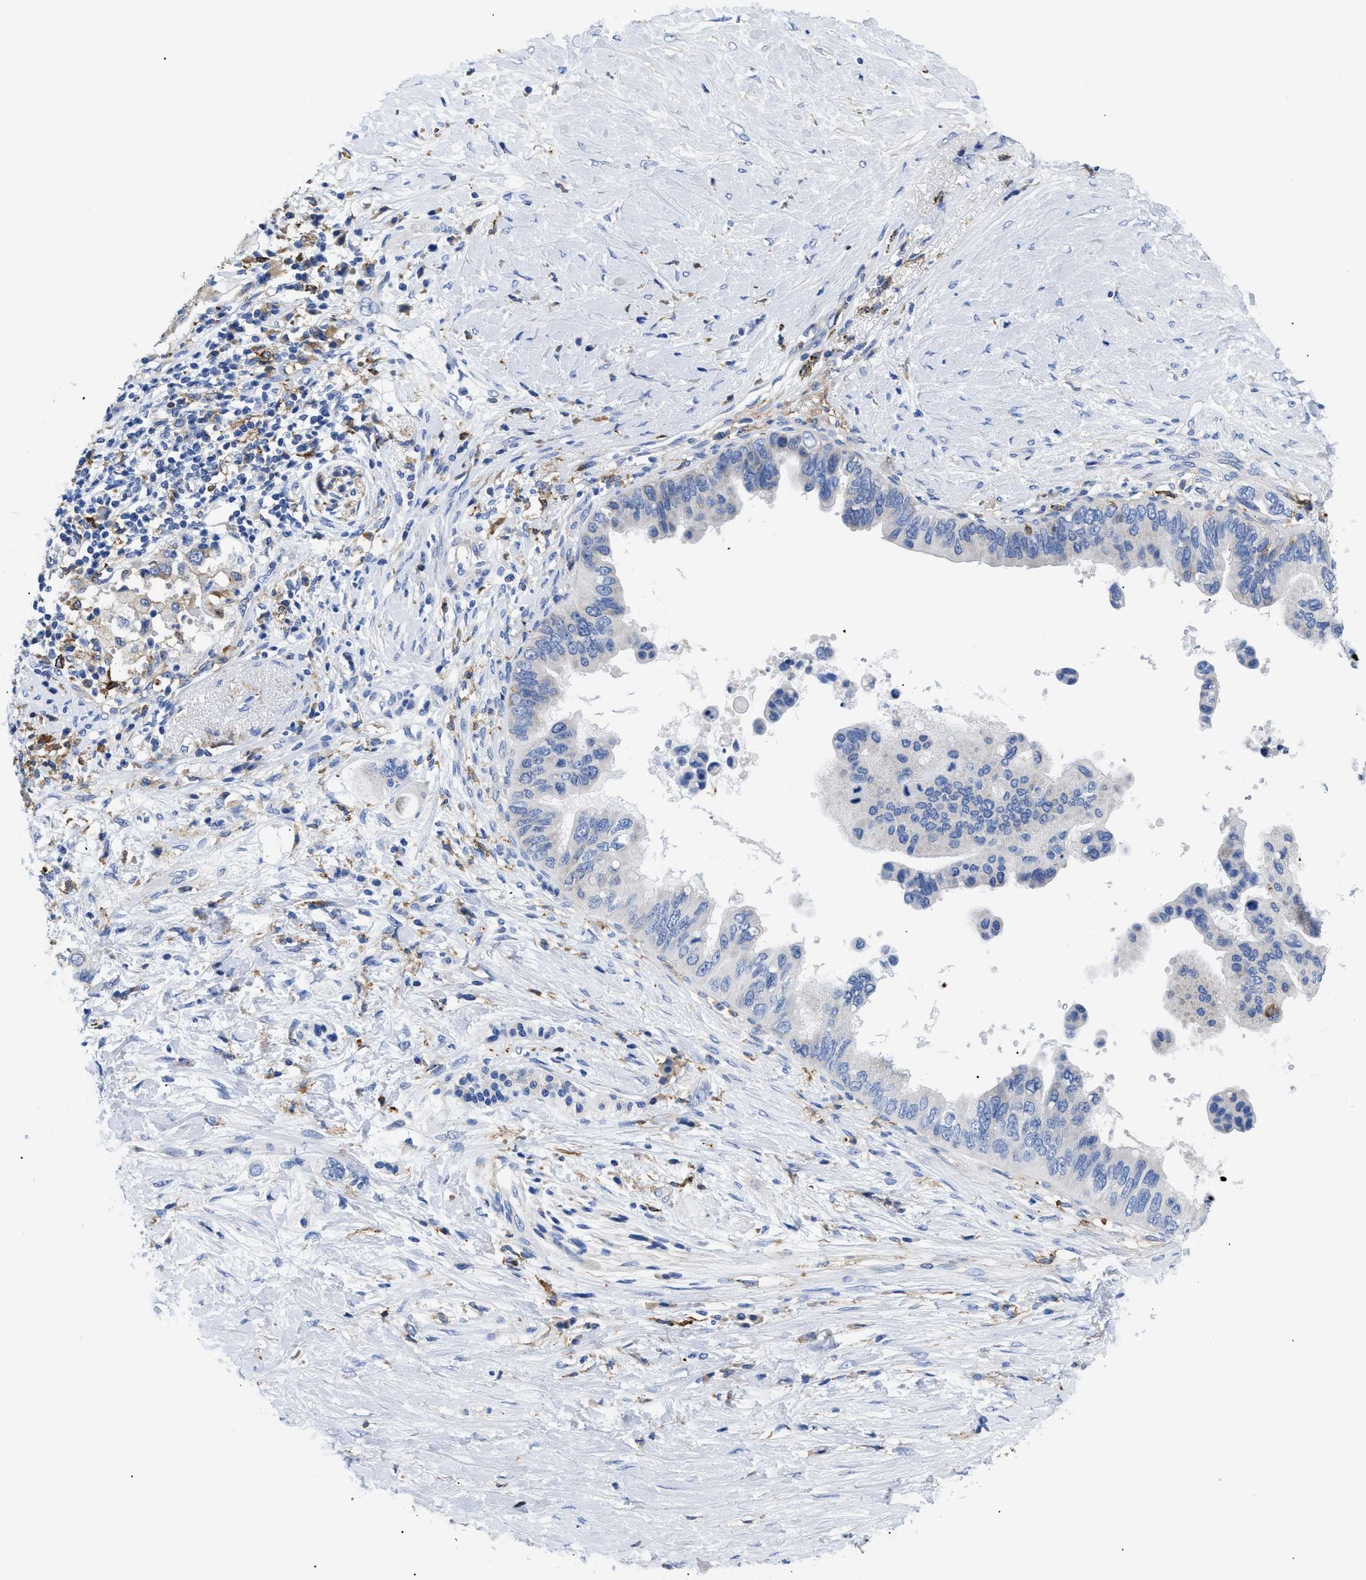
{"staining": {"intensity": "weak", "quantity": "<25%", "location": "cytoplasmic/membranous"}, "tissue": "pancreatic cancer", "cell_type": "Tumor cells", "image_type": "cancer", "snomed": [{"axis": "morphology", "description": "Adenocarcinoma, NOS"}, {"axis": "topography", "description": "Pancreas"}], "caption": "The micrograph displays no significant positivity in tumor cells of pancreatic cancer (adenocarcinoma). The staining is performed using DAB (3,3'-diaminobenzidine) brown chromogen with nuclei counter-stained in using hematoxylin.", "gene": "HLA-DPA1", "patient": {"sex": "female", "age": 56}}